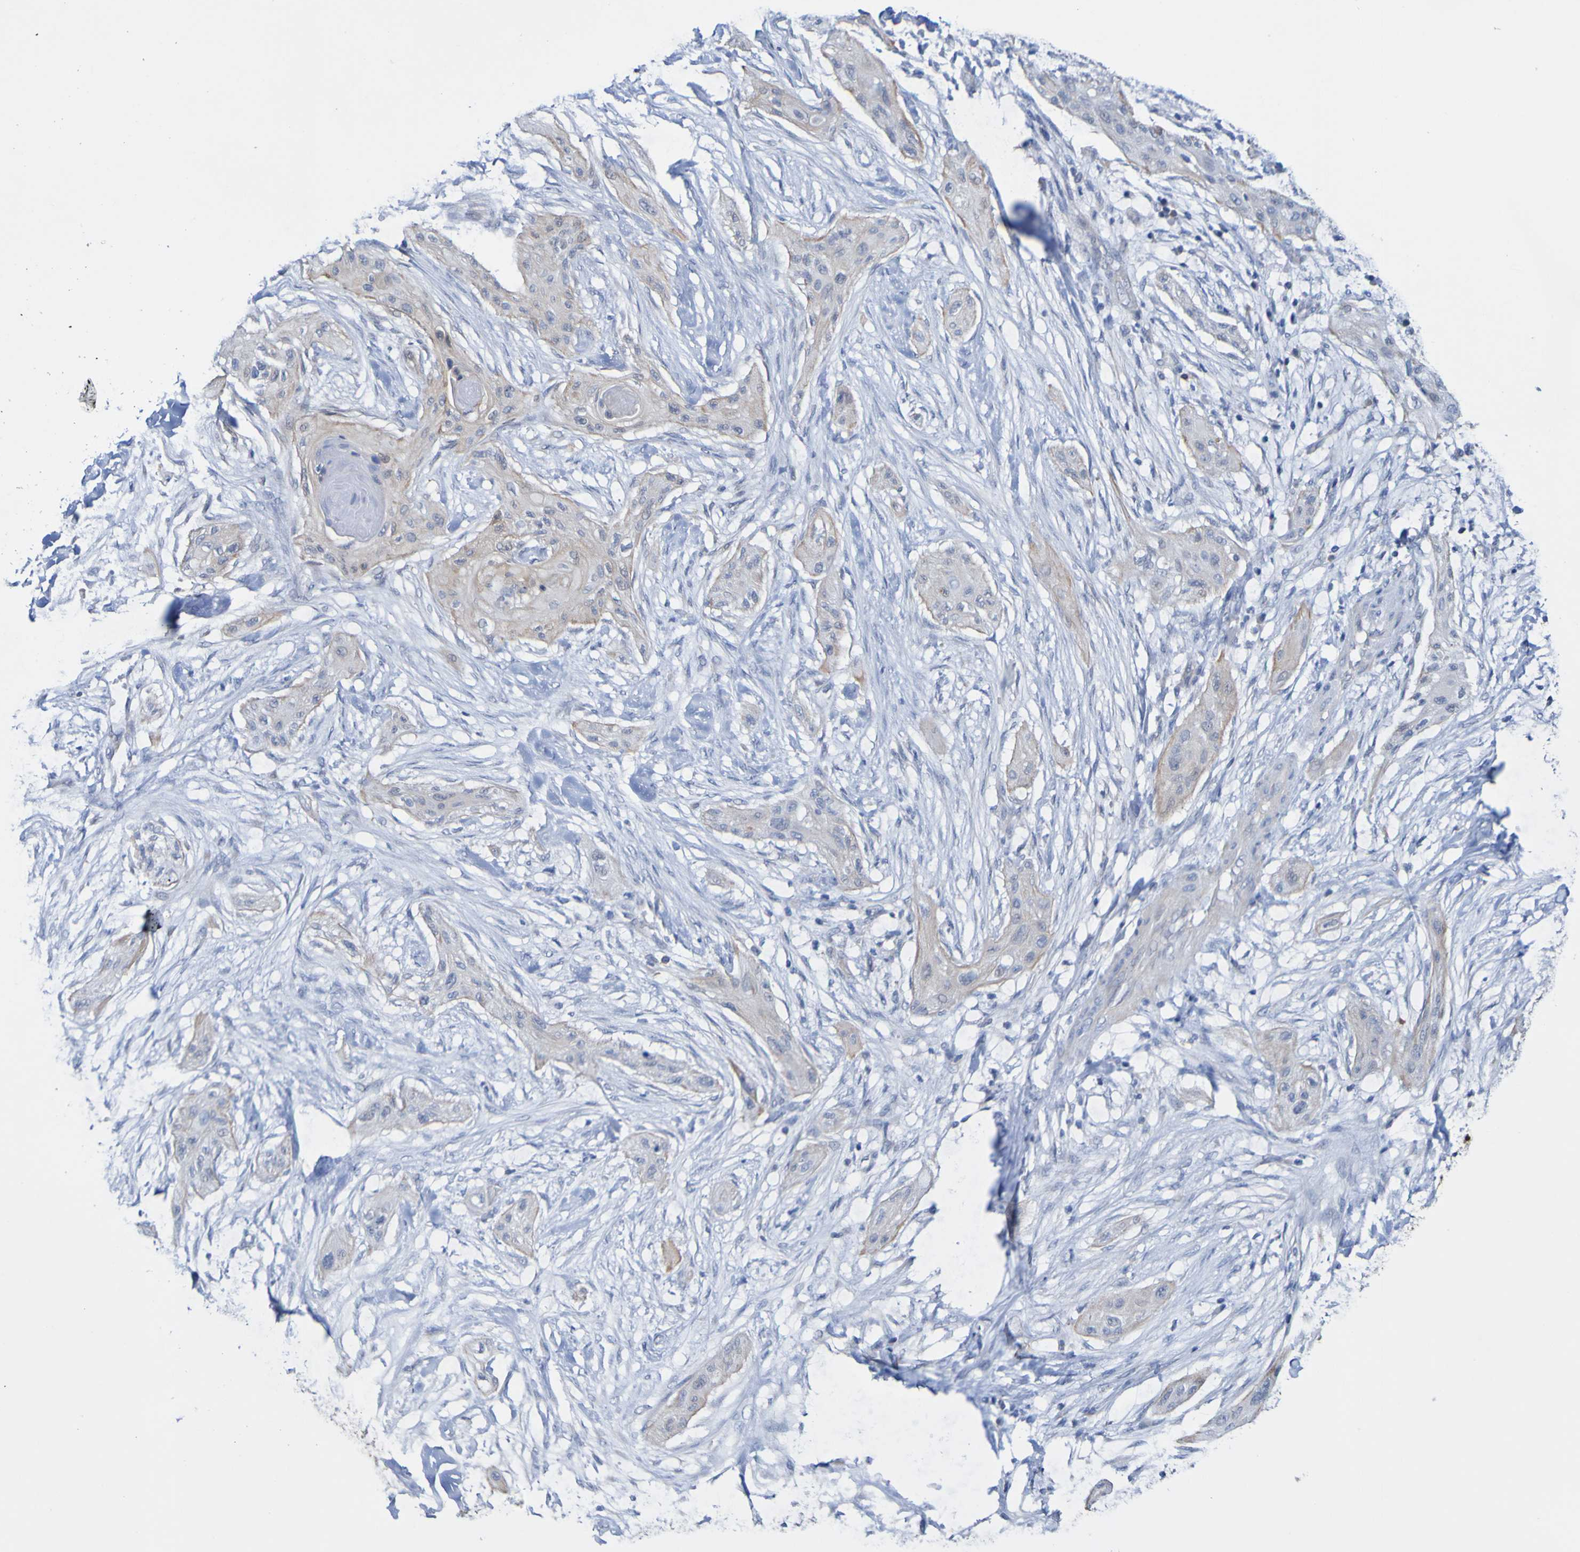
{"staining": {"intensity": "weak", "quantity": "25%-75%", "location": "cytoplasmic/membranous"}, "tissue": "lung cancer", "cell_type": "Tumor cells", "image_type": "cancer", "snomed": [{"axis": "morphology", "description": "Squamous cell carcinoma, NOS"}, {"axis": "topography", "description": "Lung"}], "caption": "Lung squamous cell carcinoma tissue displays weak cytoplasmic/membranous positivity in about 25%-75% of tumor cells", "gene": "ACMSD", "patient": {"sex": "female", "age": 47}}